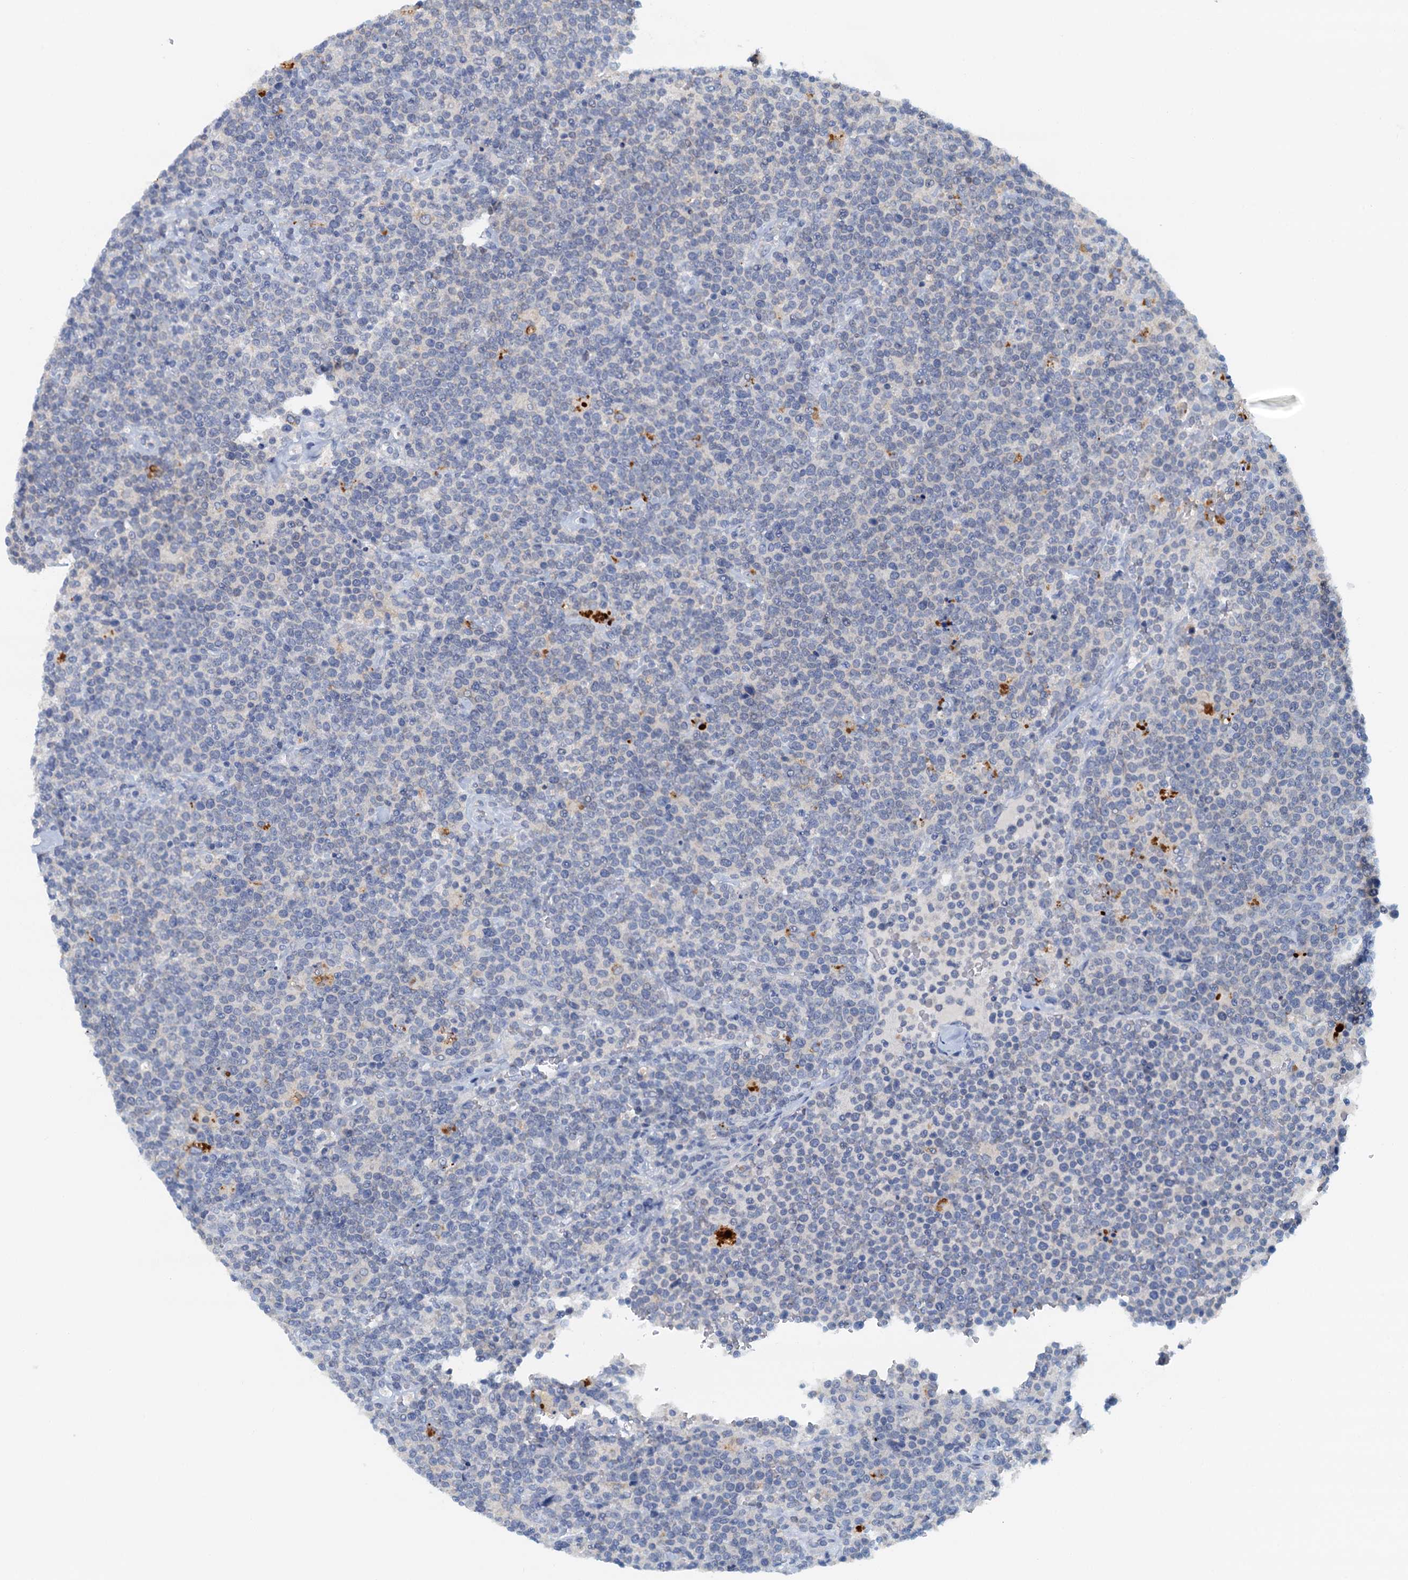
{"staining": {"intensity": "negative", "quantity": "none", "location": "none"}, "tissue": "lymphoma", "cell_type": "Tumor cells", "image_type": "cancer", "snomed": [{"axis": "morphology", "description": "Malignant lymphoma, non-Hodgkin's type, High grade"}, {"axis": "topography", "description": "Lymph node"}], "caption": "There is no significant staining in tumor cells of malignant lymphoma, non-Hodgkin's type (high-grade). (DAB (3,3'-diaminobenzidine) immunohistochemistry, high magnification).", "gene": "DTD1", "patient": {"sex": "male", "age": 61}}